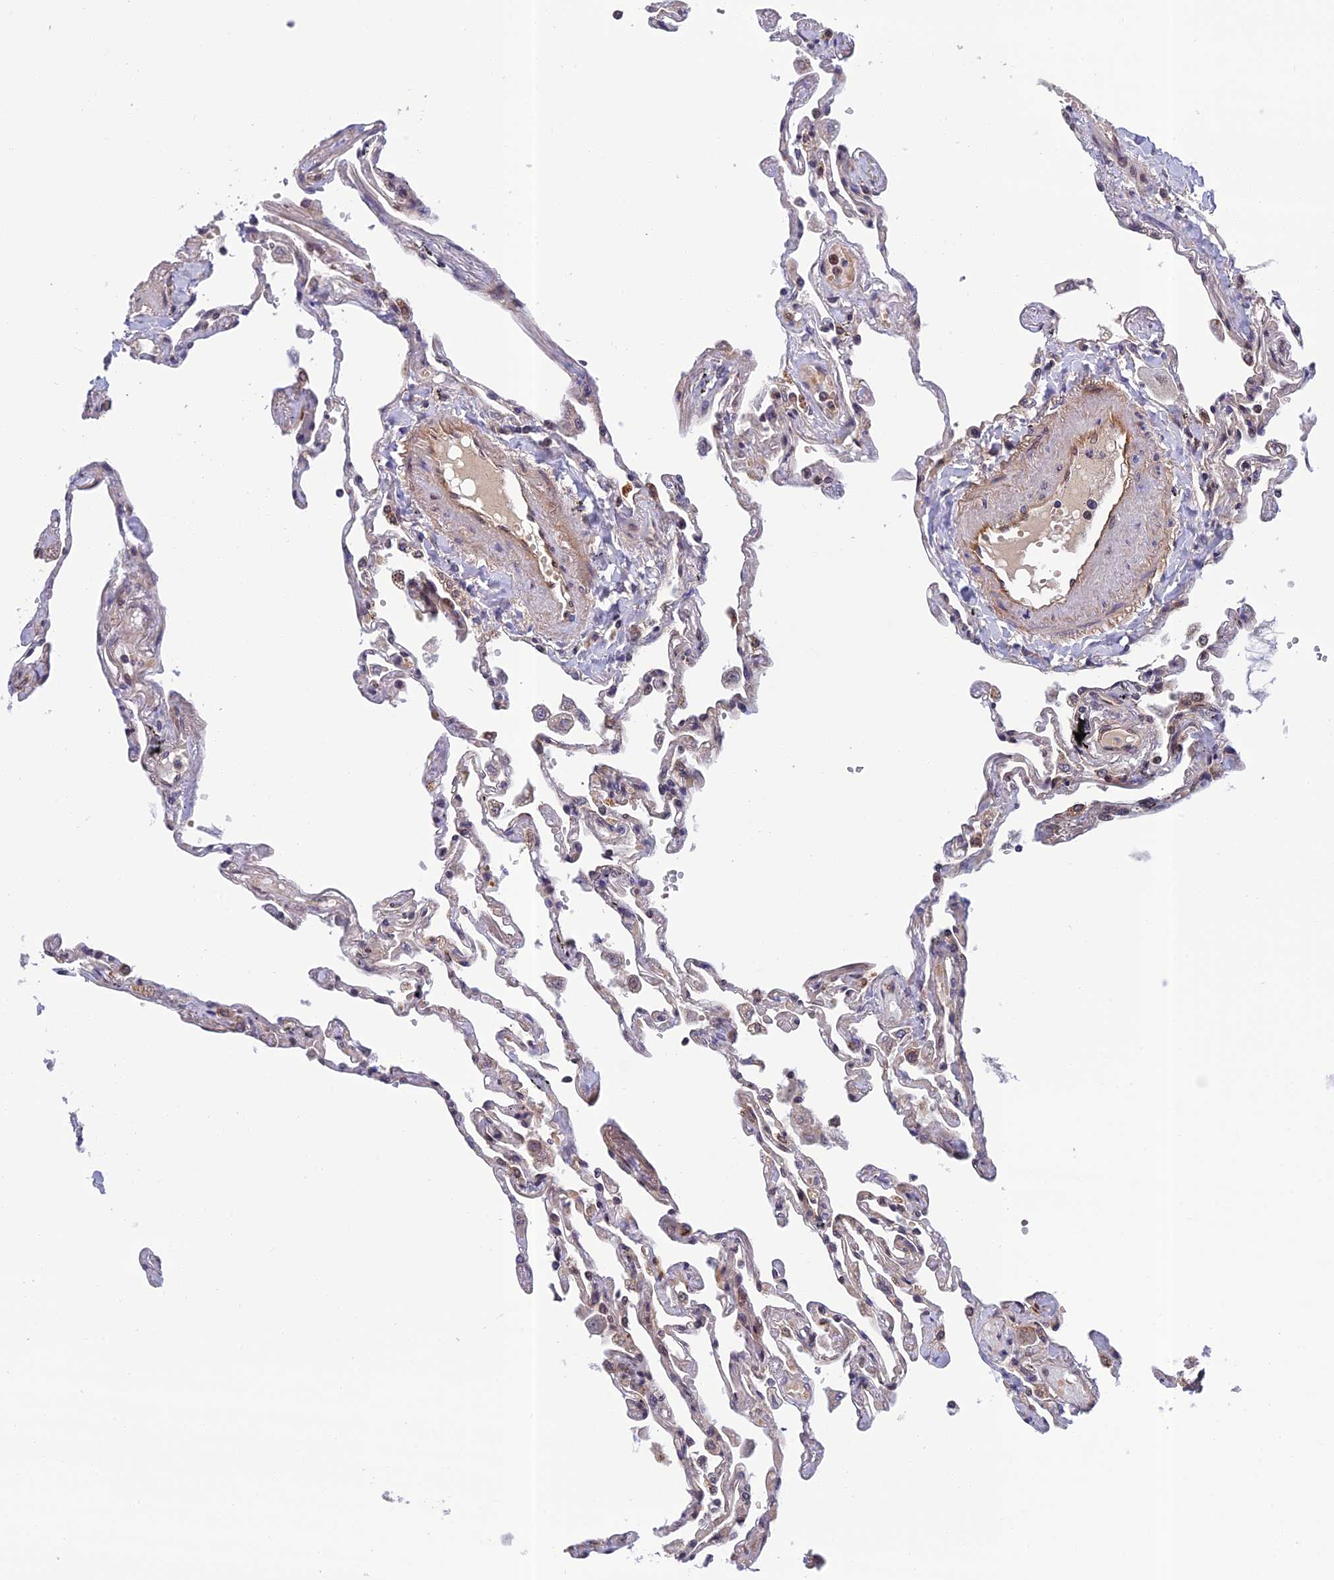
{"staining": {"intensity": "strong", "quantity": "25%-75%", "location": "nuclear"}, "tissue": "lung", "cell_type": "Alveolar cells", "image_type": "normal", "snomed": [{"axis": "morphology", "description": "Normal tissue, NOS"}, {"axis": "topography", "description": "Lung"}], "caption": "Immunohistochemical staining of normal lung exhibits high levels of strong nuclear expression in approximately 25%-75% of alveolar cells. The staining is performed using DAB (3,3'-diaminobenzidine) brown chromogen to label protein expression. The nuclei are counter-stained blue using hematoxylin.", "gene": "REXO1", "patient": {"sex": "female", "age": 67}}